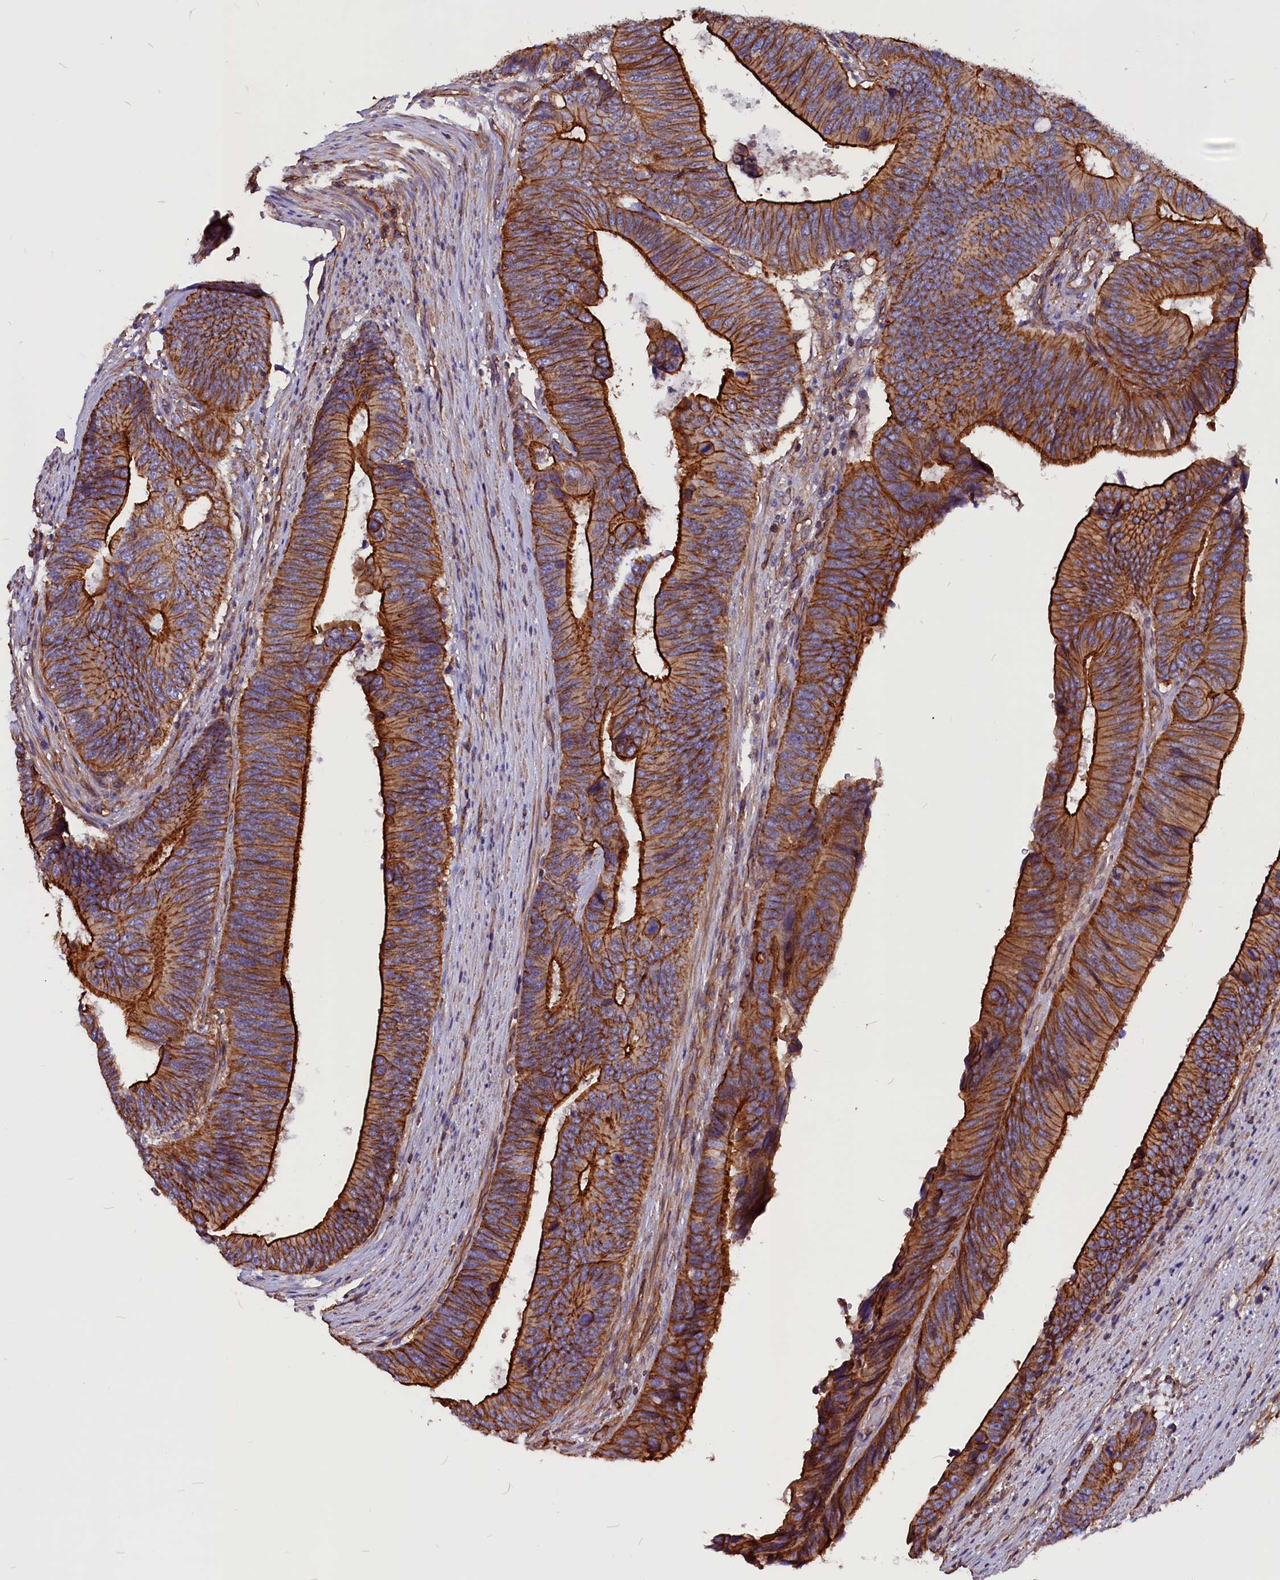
{"staining": {"intensity": "strong", "quantity": ">75%", "location": "cytoplasmic/membranous"}, "tissue": "colorectal cancer", "cell_type": "Tumor cells", "image_type": "cancer", "snomed": [{"axis": "morphology", "description": "Adenocarcinoma, NOS"}, {"axis": "topography", "description": "Colon"}], "caption": "A brown stain shows strong cytoplasmic/membranous positivity of a protein in human colorectal cancer tumor cells.", "gene": "ZNF749", "patient": {"sex": "male", "age": 87}}